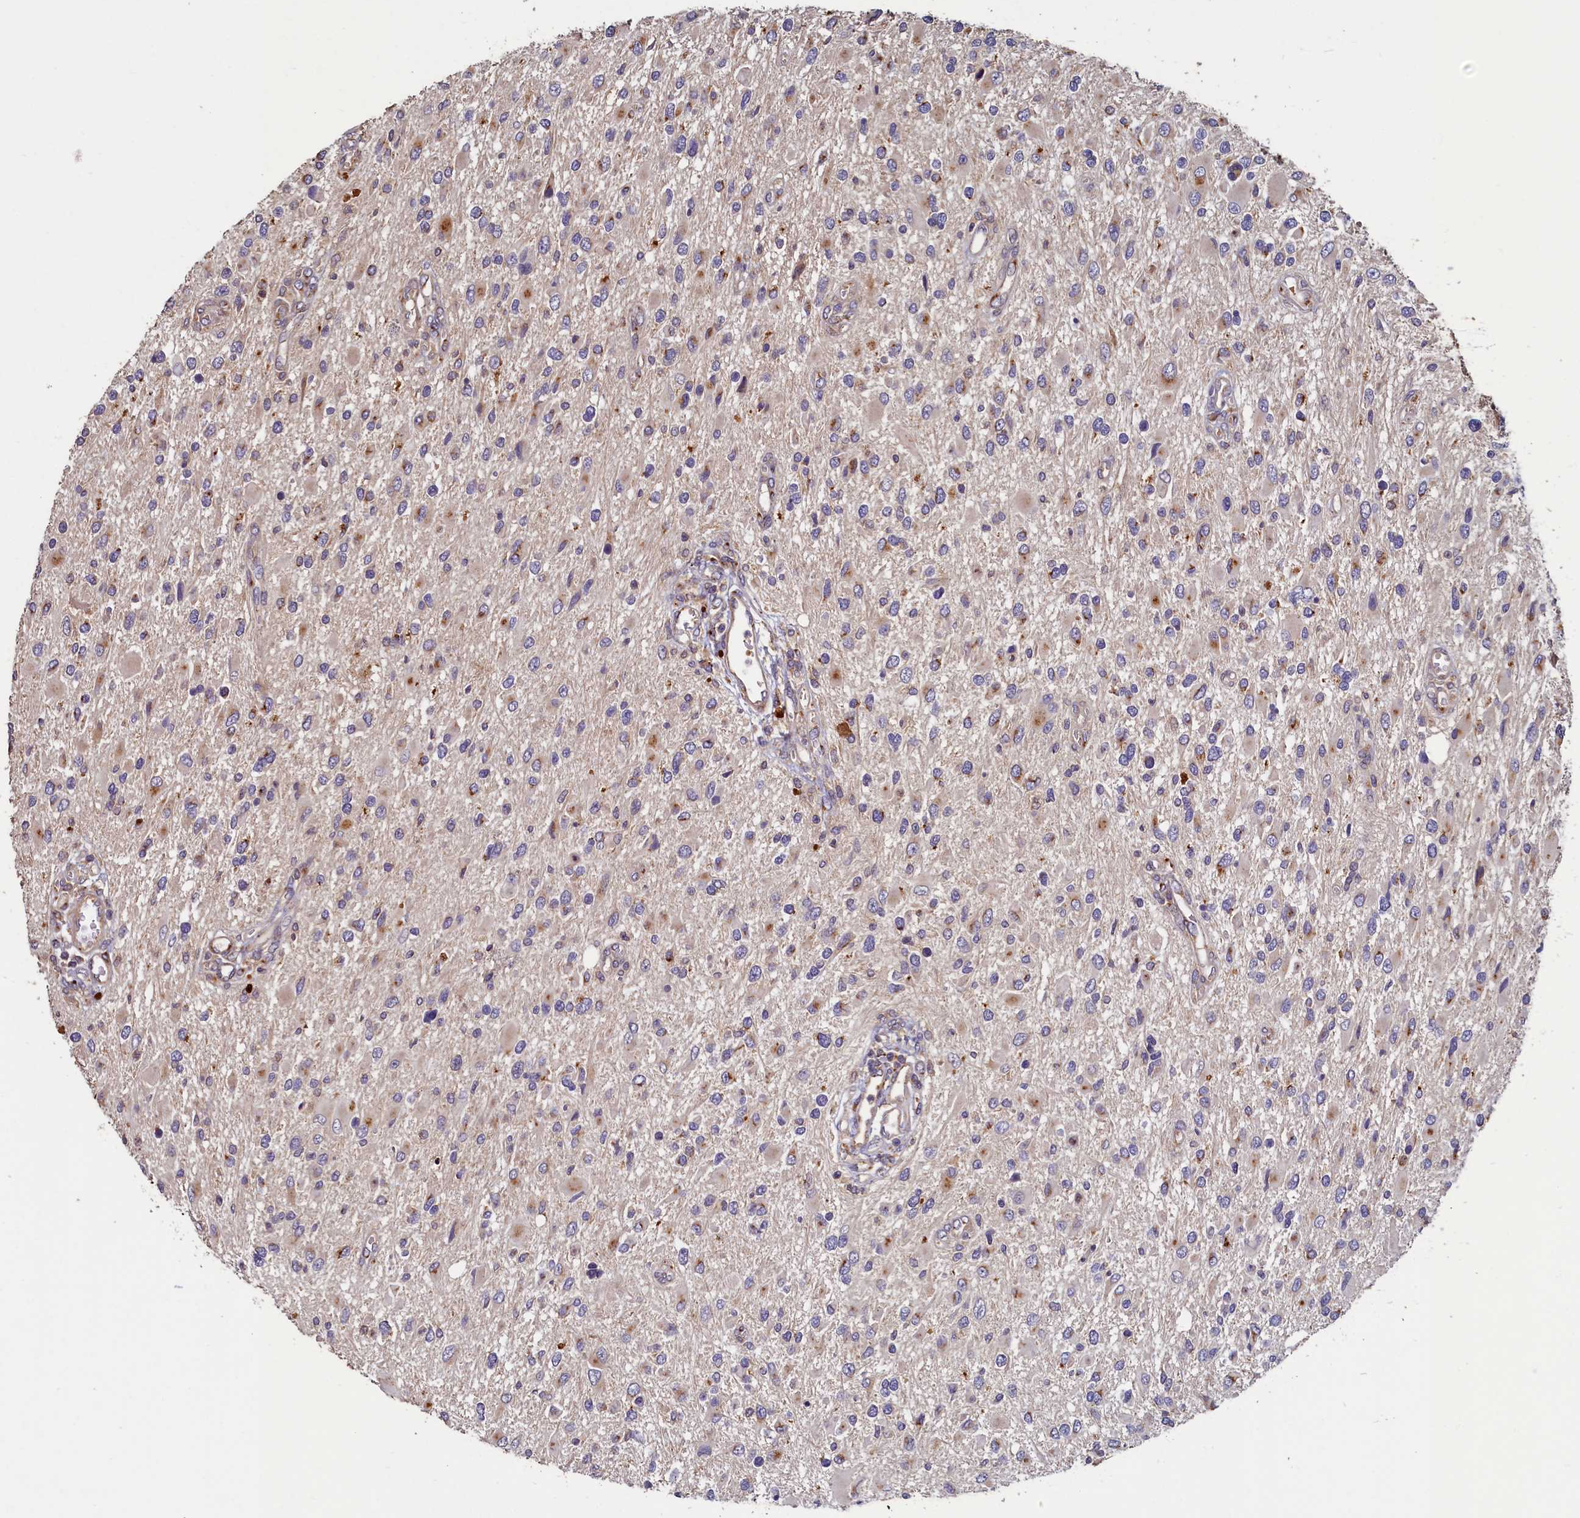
{"staining": {"intensity": "weak", "quantity": "<25%", "location": "cytoplasmic/membranous"}, "tissue": "glioma", "cell_type": "Tumor cells", "image_type": "cancer", "snomed": [{"axis": "morphology", "description": "Glioma, malignant, High grade"}, {"axis": "topography", "description": "Brain"}], "caption": "This is an immunohistochemistry image of malignant glioma (high-grade). There is no staining in tumor cells.", "gene": "TMEM181", "patient": {"sex": "male", "age": 53}}